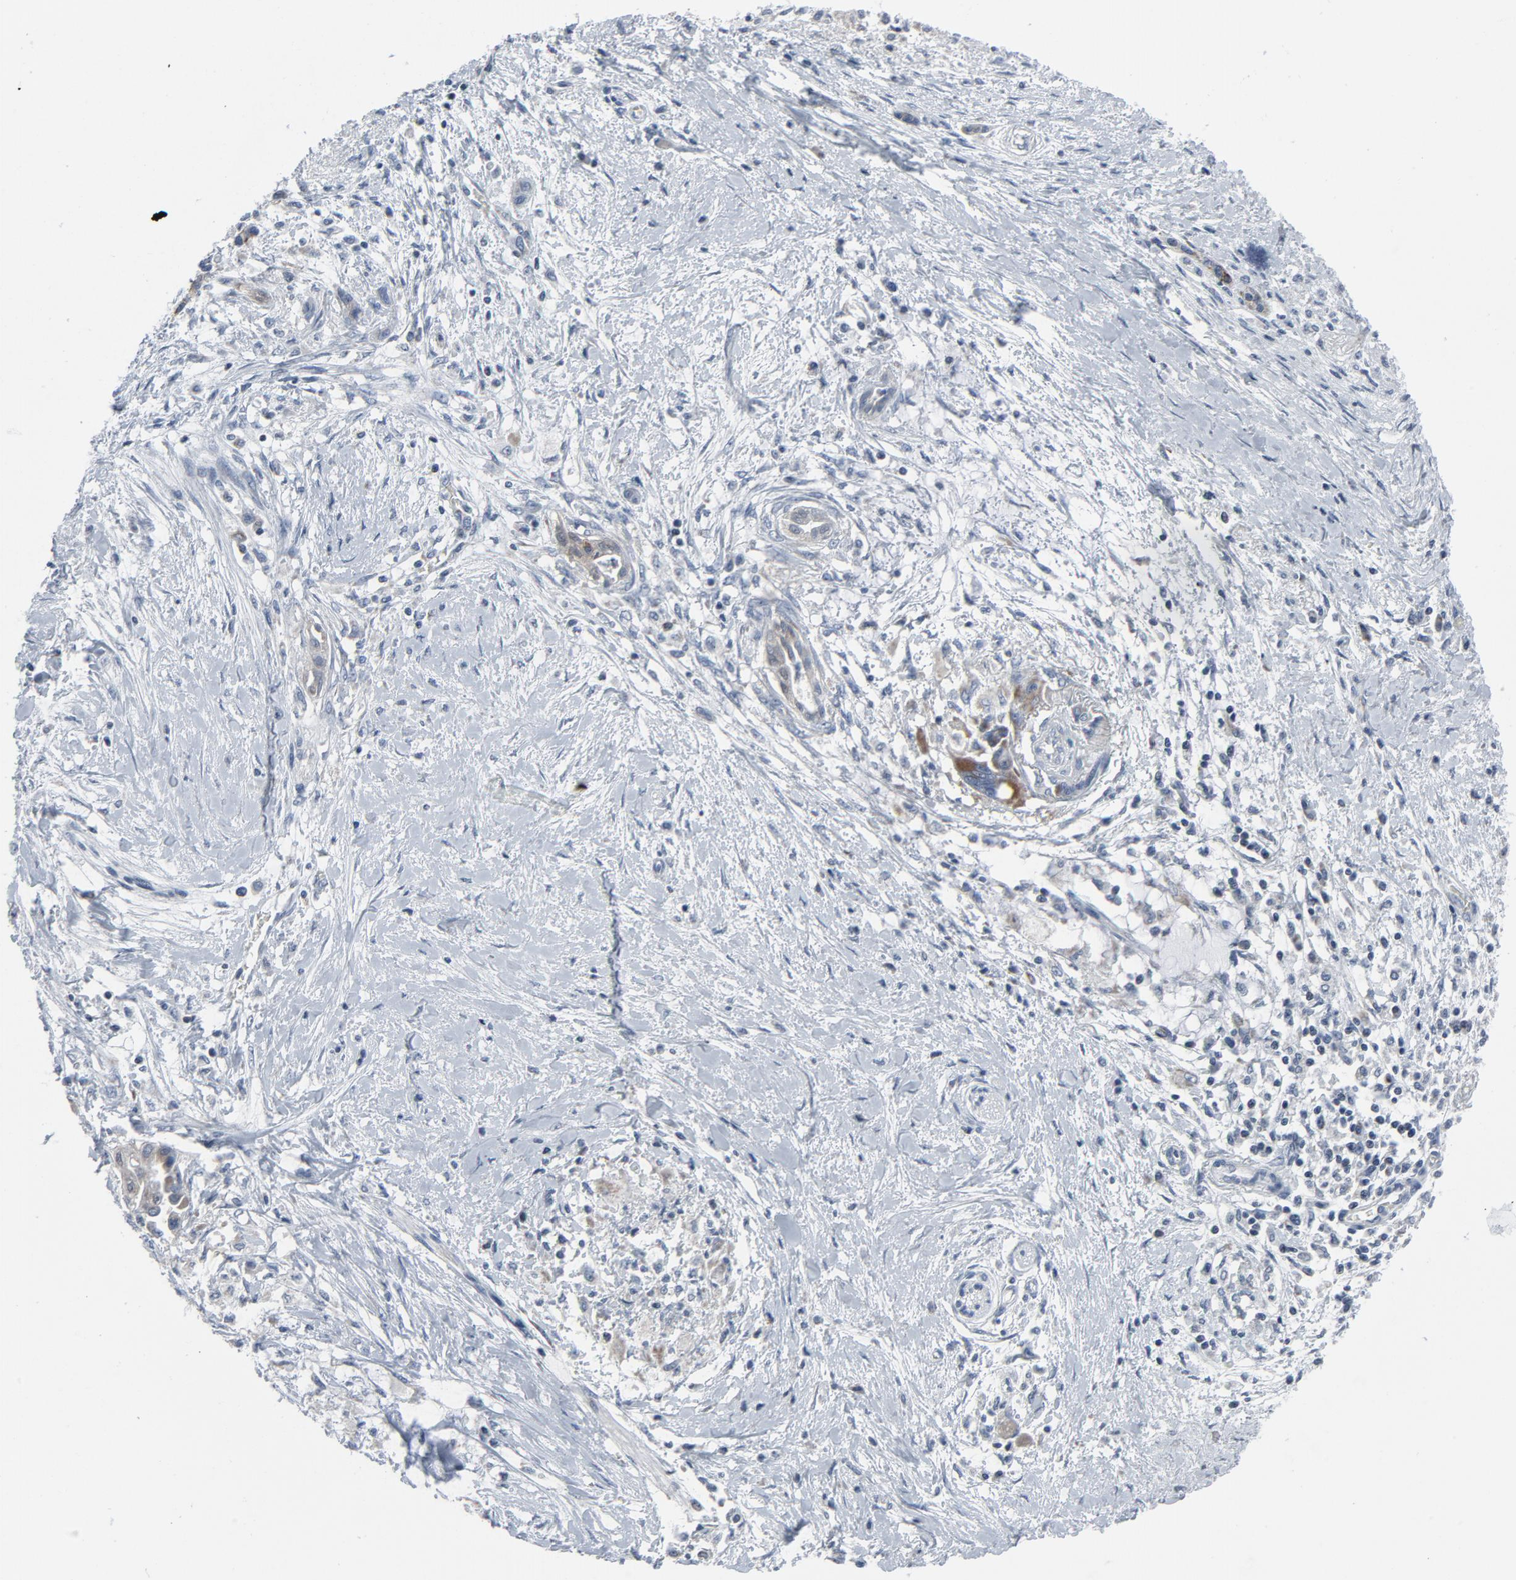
{"staining": {"intensity": "weak", "quantity": "<25%", "location": "cytoplasmic/membranous,nuclear"}, "tissue": "pancreatic cancer", "cell_type": "Tumor cells", "image_type": "cancer", "snomed": [{"axis": "morphology", "description": "Adenocarcinoma, NOS"}, {"axis": "topography", "description": "Pancreas"}], "caption": "Photomicrograph shows no protein positivity in tumor cells of pancreatic cancer (adenocarcinoma) tissue.", "gene": "GPX2", "patient": {"sex": "female", "age": 64}}